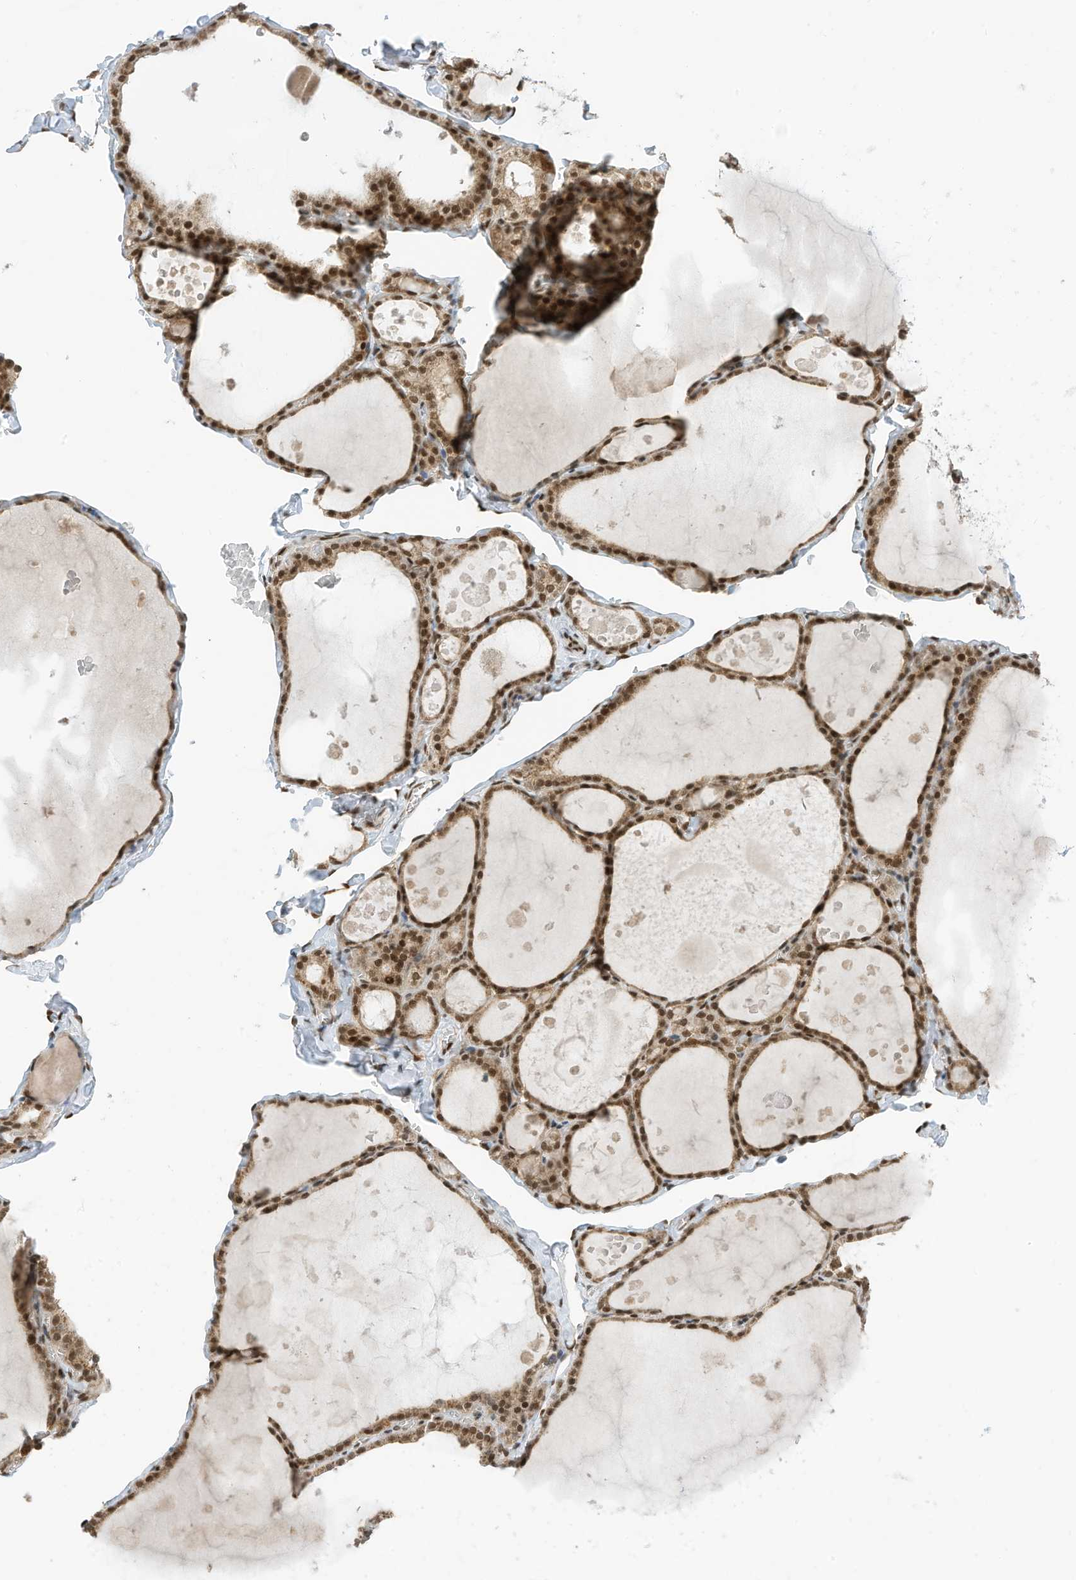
{"staining": {"intensity": "moderate", "quantity": ">75%", "location": "cytoplasmic/membranous,nuclear"}, "tissue": "thyroid gland", "cell_type": "Glandular cells", "image_type": "normal", "snomed": [{"axis": "morphology", "description": "Normal tissue, NOS"}, {"axis": "topography", "description": "Thyroid gland"}], "caption": "Immunohistochemical staining of benign thyroid gland reveals medium levels of moderate cytoplasmic/membranous,nuclear expression in about >75% of glandular cells. (DAB IHC with brightfield microscopy, high magnification).", "gene": "AURKAIP1", "patient": {"sex": "male", "age": 56}}